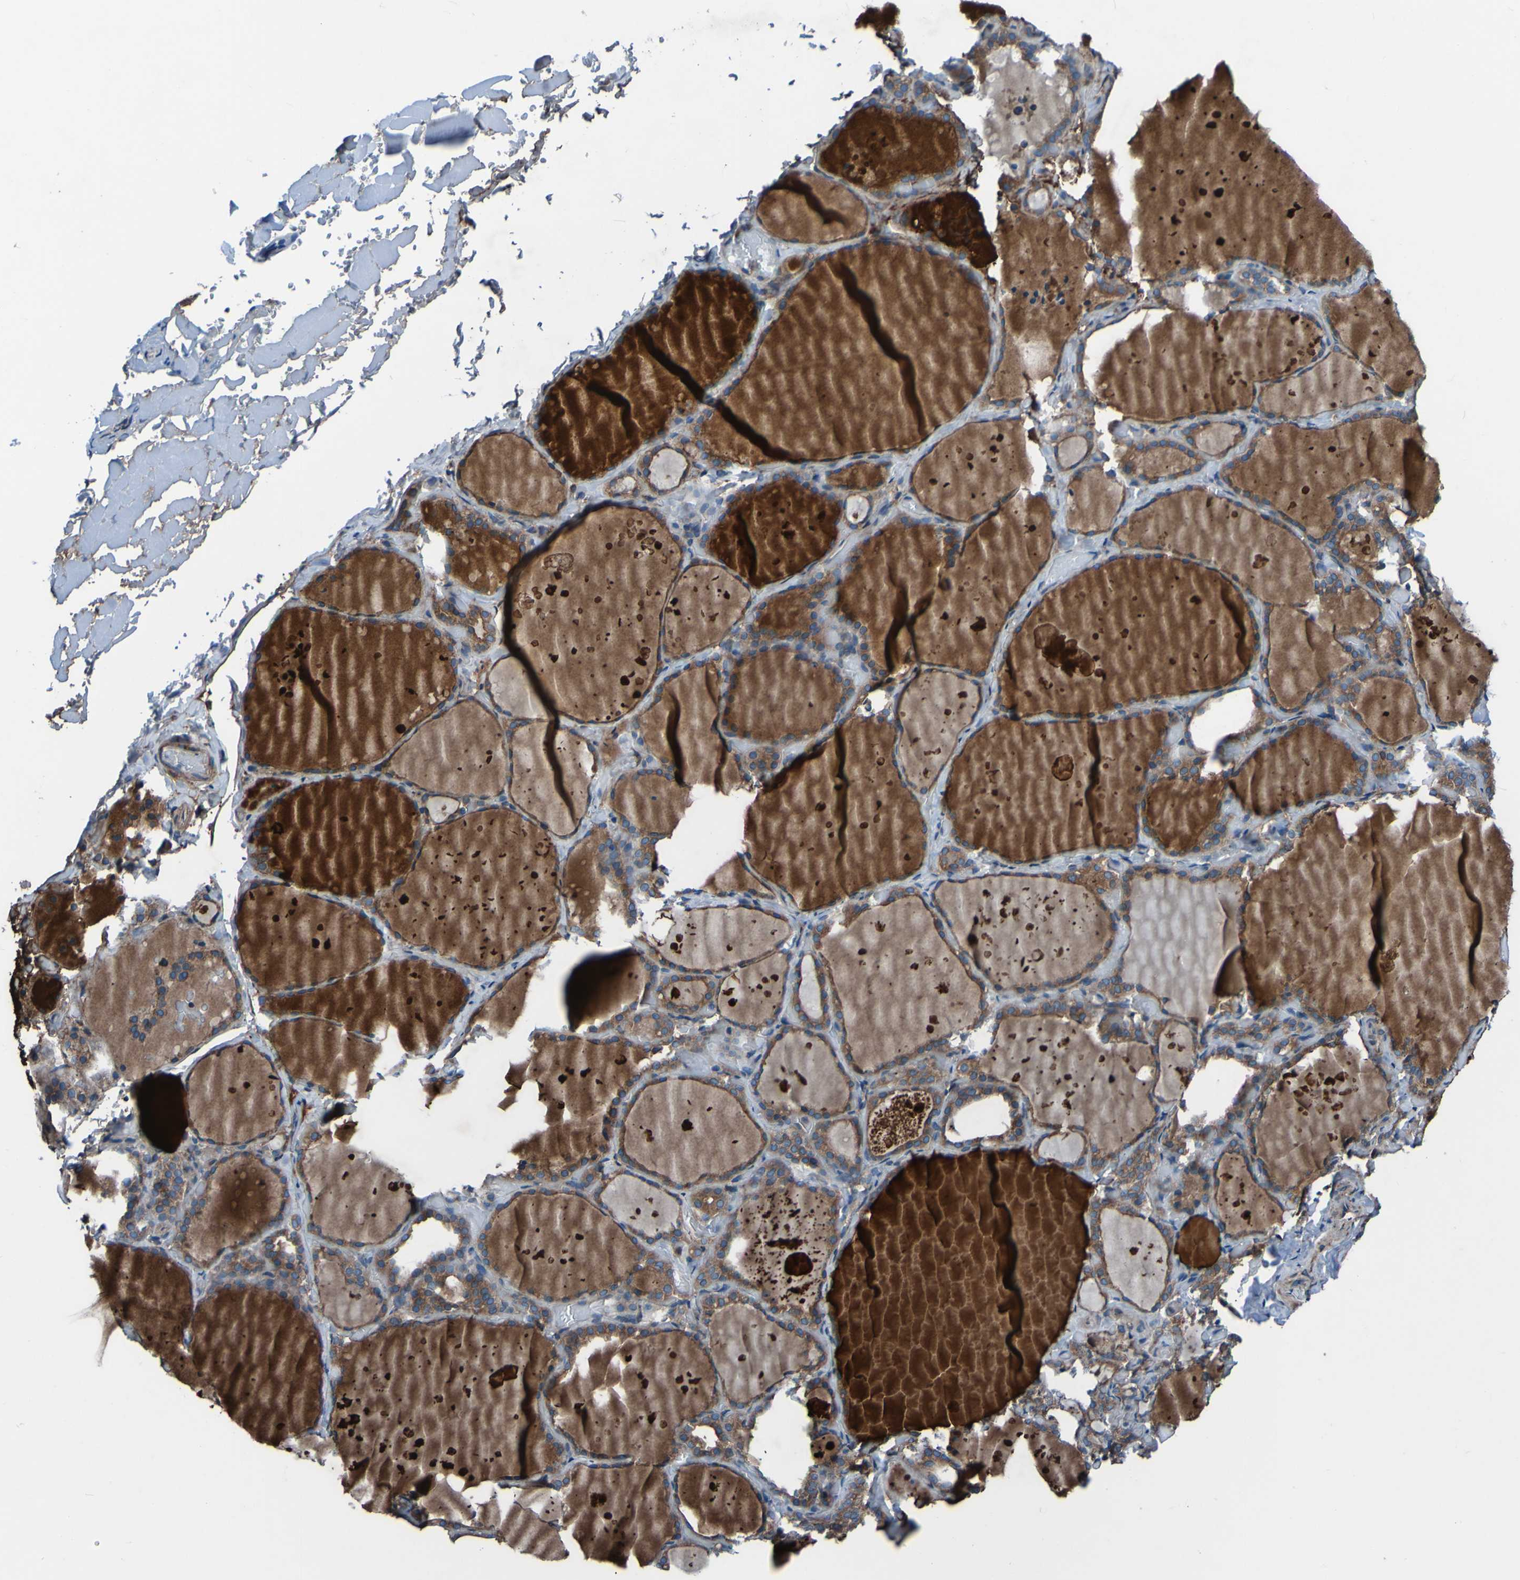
{"staining": {"intensity": "moderate", "quantity": "25%-75%", "location": "cytoplasmic/membranous"}, "tissue": "thyroid gland", "cell_type": "Glandular cells", "image_type": "normal", "snomed": [{"axis": "morphology", "description": "Normal tissue, NOS"}, {"axis": "topography", "description": "Thyroid gland"}], "caption": "Brown immunohistochemical staining in normal human thyroid gland demonstrates moderate cytoplasmic/membranous staining in about 25%-75% of glandular cells. (IHC, brightfield microscopy, high magnification).", "gene": "RAB5B", "patient": {"sex": "female", "age": 44}}